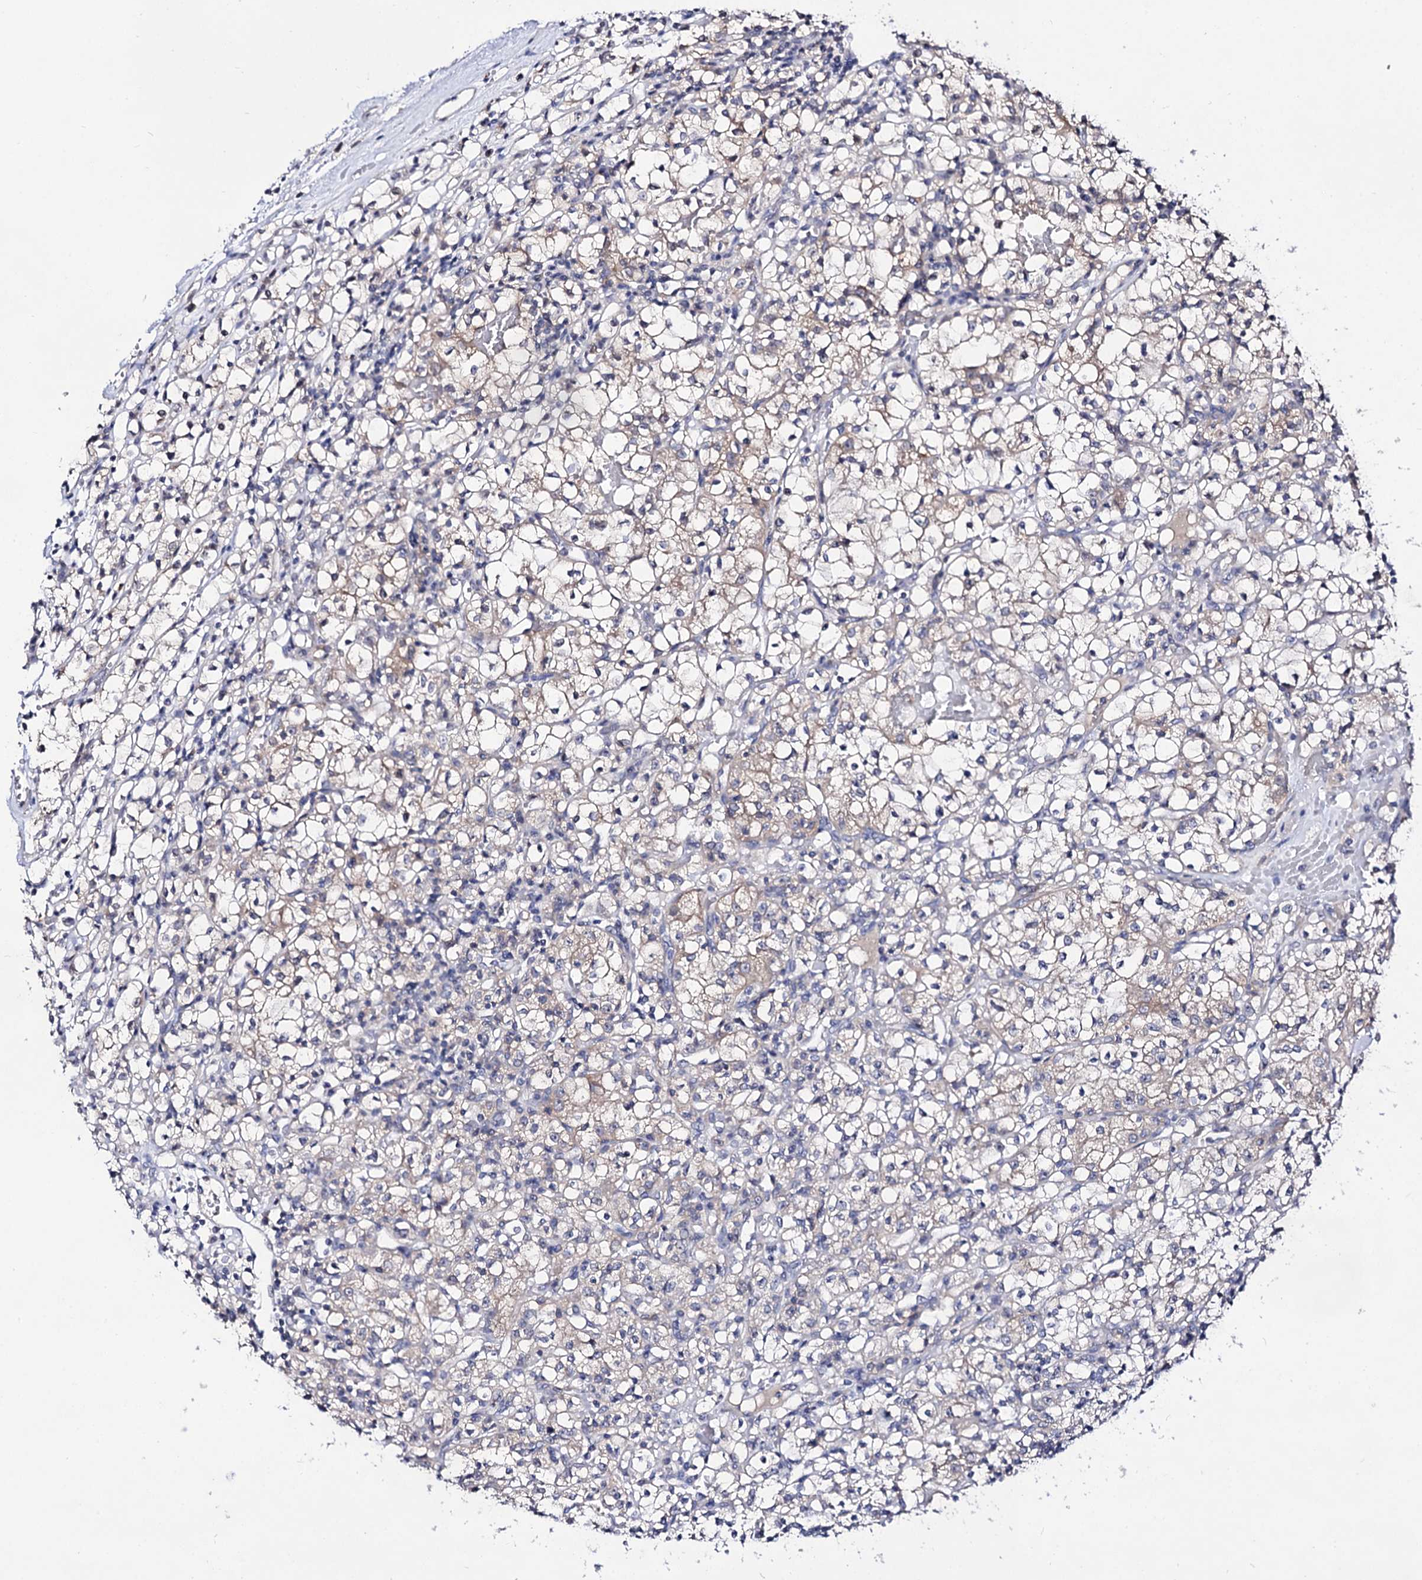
{"staining": {"intensity": "weak", "quantity": "<25%", "location": "cytoplasmic/membranous"}, "tissue": "renal cancer", "cell_type": "Tumor cells", "image_type": "cancer", "snomed": [{"axis": "morphology", "description": "Adenocarcinoma, NOS"}, {"axis": "topography", "description": "Kidney"}], "caption": "This is an immunohistochemistry micrograph of human adenocarcinoma (renal). There is no positivity in tumor cells.", "gene": "ARFIP2", "patient": {"sex": "female", "age": 59}}